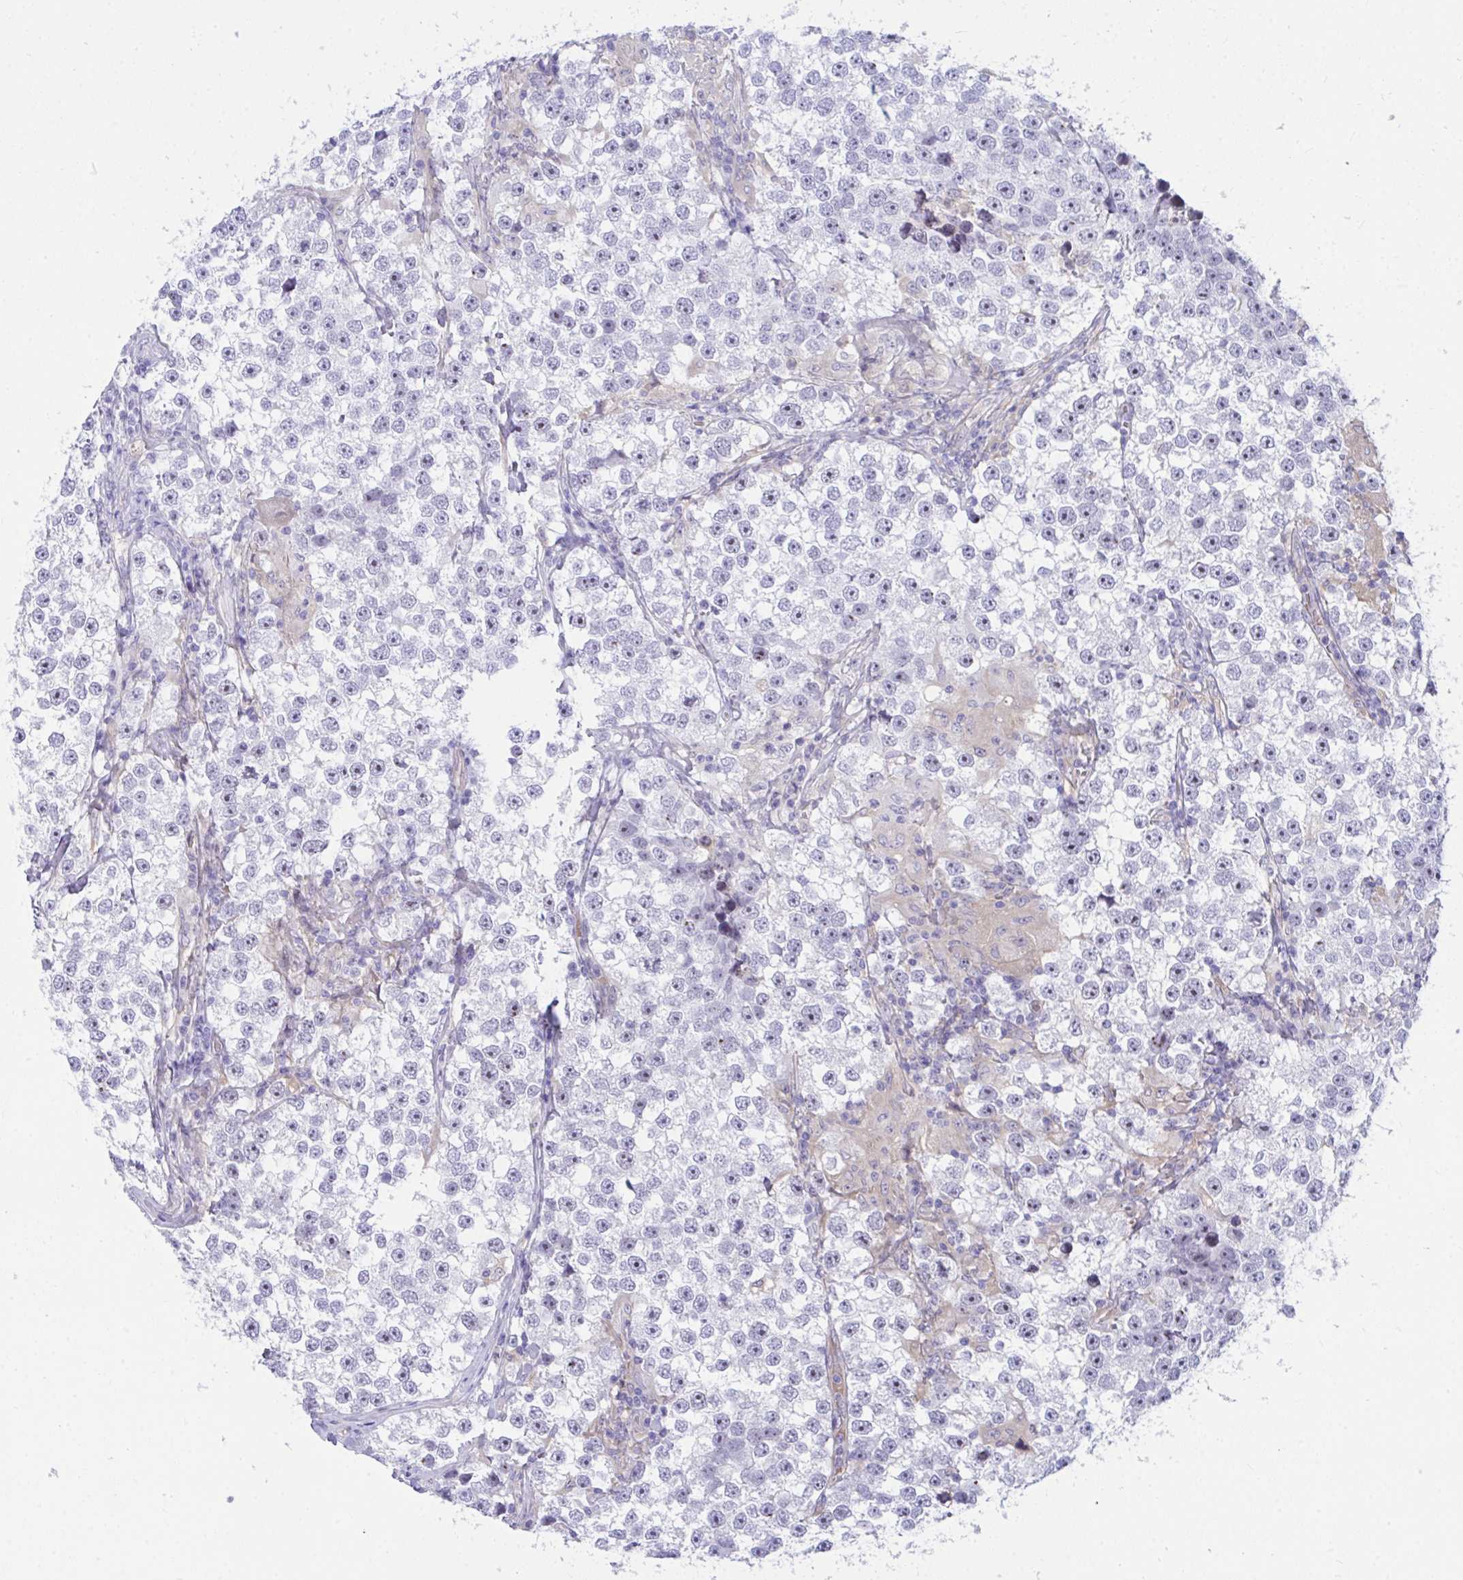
{"staining": {"intensity": "weak", "quantity": "<25%", "location": "nuclear"}, "tissue": "testis cancer", "cell_type": "Tumor cells", "image_type": "cancer", "snomed": [{"axis": "morphology", "description": "Seminoma, NOS"}, {"axis": "topography", "description": "Testis"}], "caption": "Immunohistochemistry (IHC) photomicrograph of human testis seminoma stained for a protein (brown), which exhibits no staining in tumor cells. (DAB (3,3'-diaminobenzidine) IHC with hematoxylin counter stain).", "gene": "CENPQ", "patient": {"sex": "male", "age": 46}}